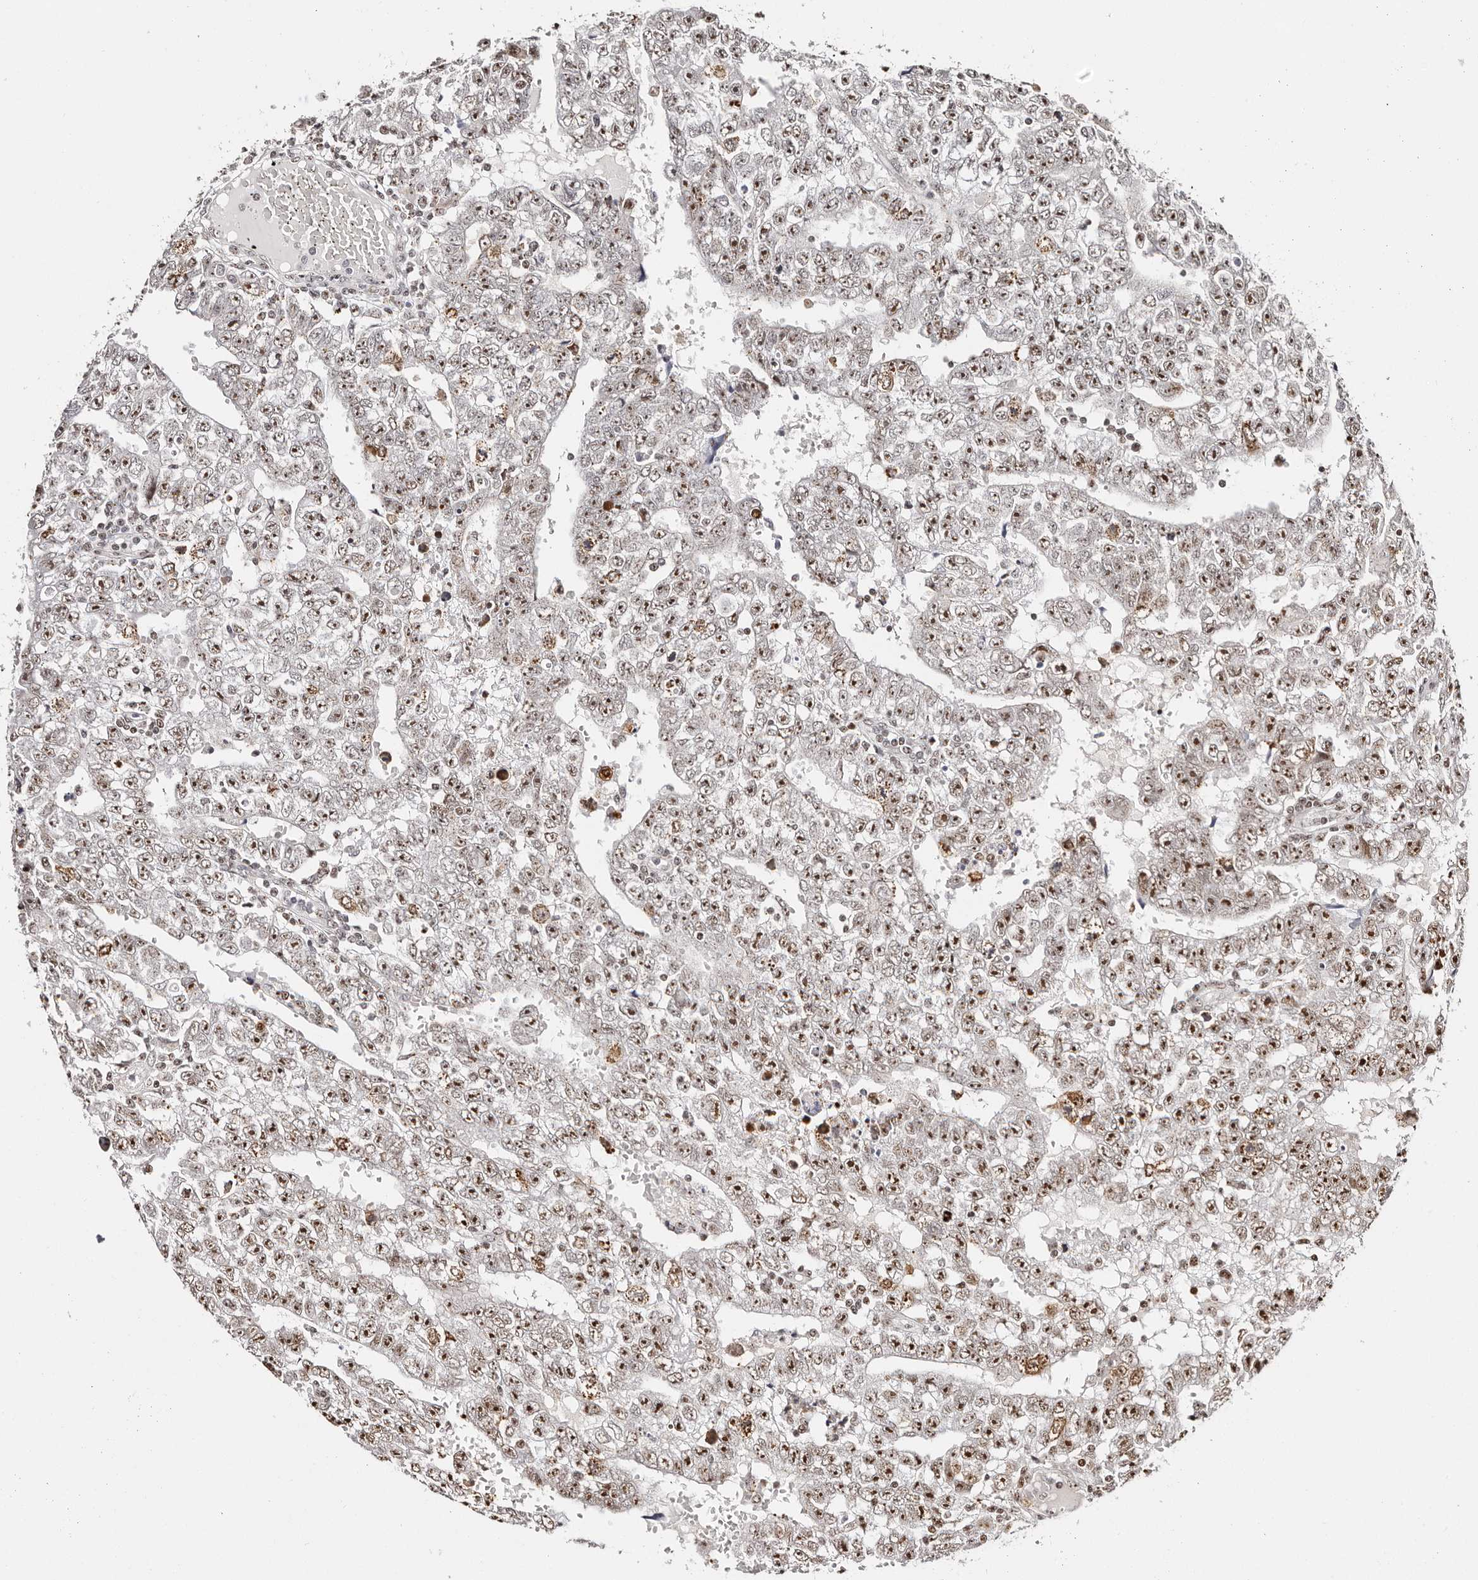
{"staining": {"intensity": "moderate", "quantity": ">75%", "location": "nuclear"}, "tissue": "testis cancer", "cell_type": "Tumor cells", "image_type": "cancer", "snomed": [{"axis": "morphology", "description": "Carcinoma, Embryonal, NOS"}, {"axis": "topography", "description": "Testis"}], "caption": "Testis cancer (embryonal carcinoma) stained for a protein shows moderate nuclear positivity in tumor cells. Ihc stains the protein in brown and the nuclei are stained blue.", "gene": "IQGAP3", "patient": {"sex": "male", "age": 25}}